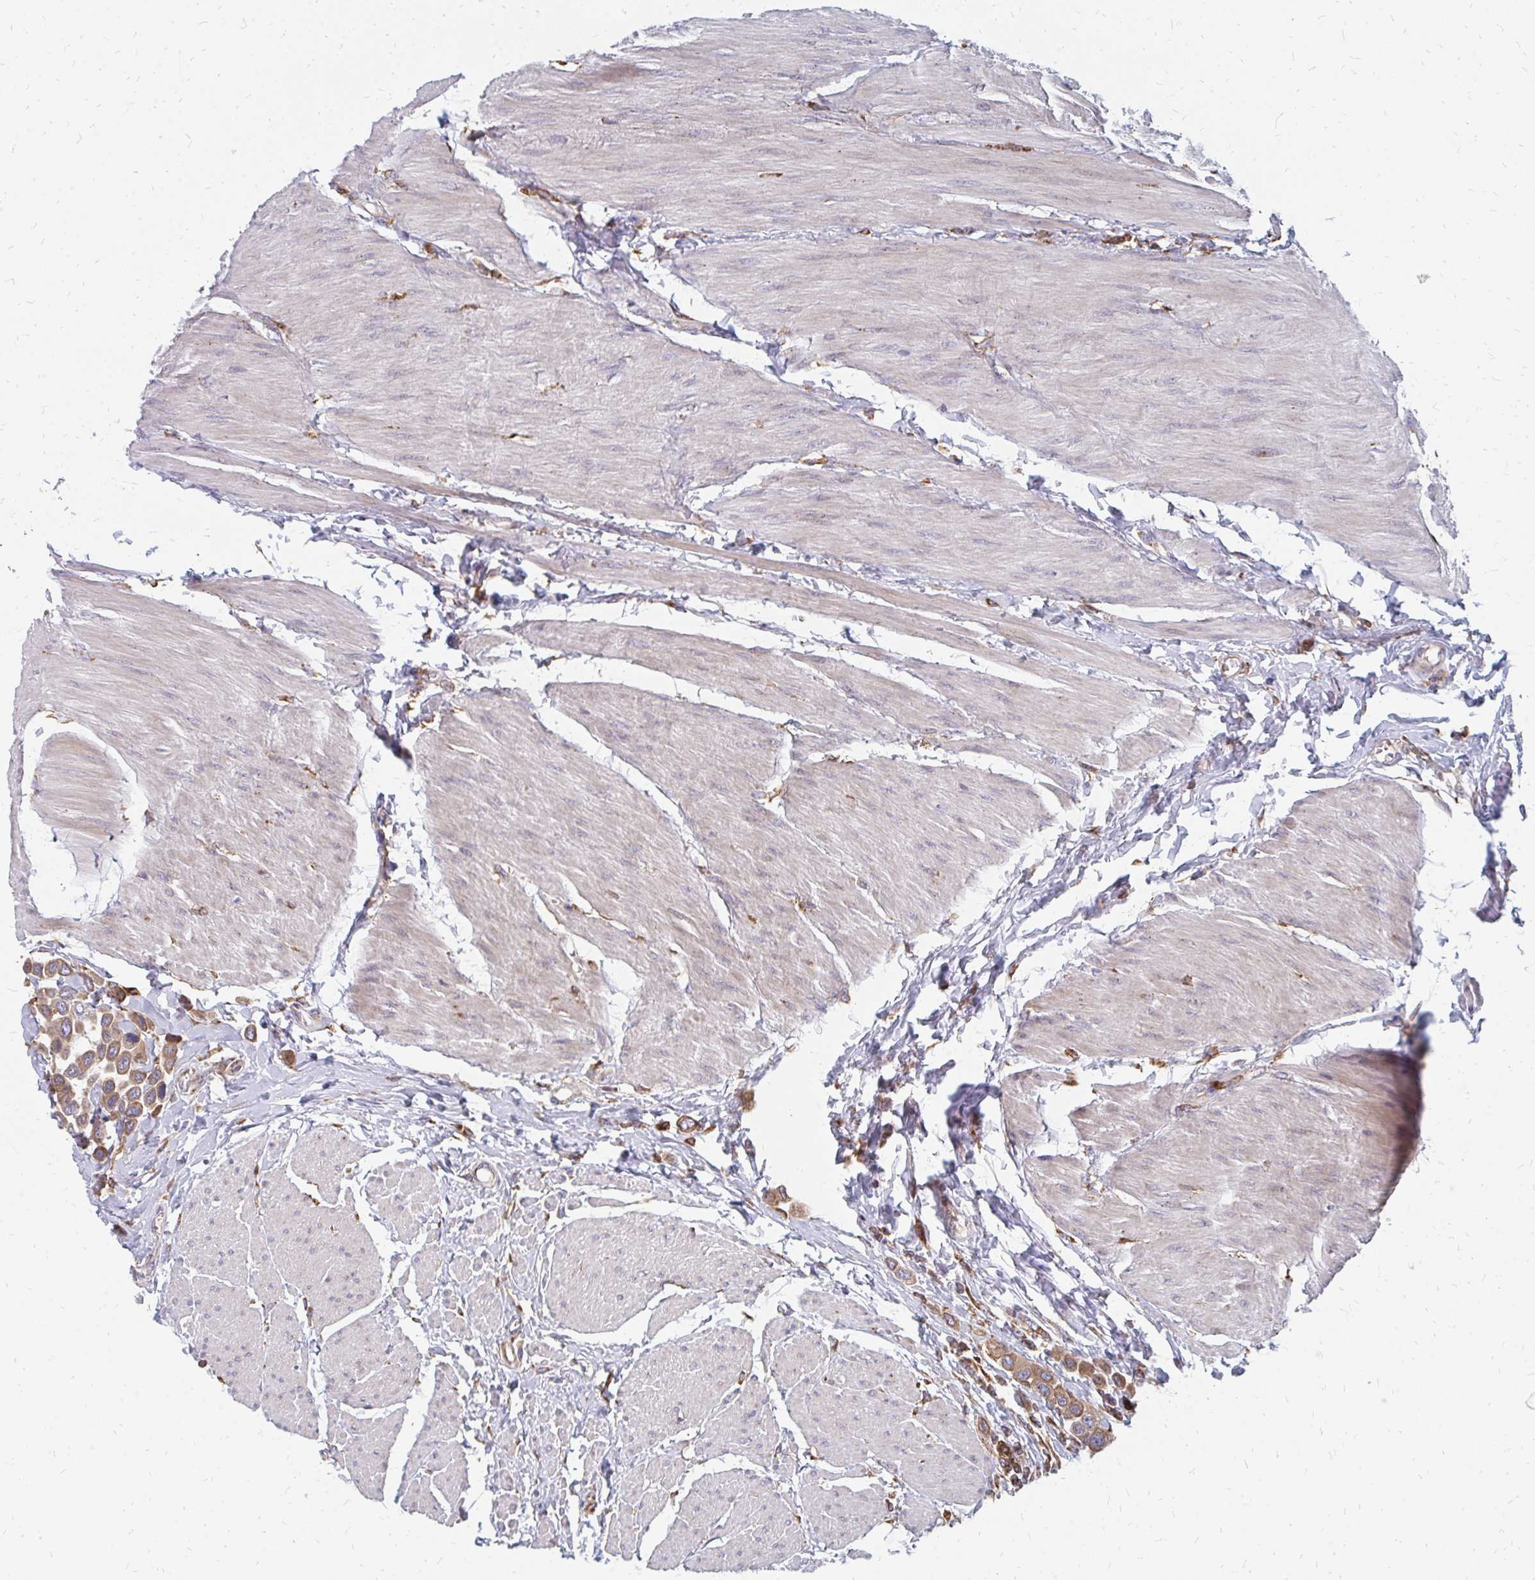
{"staining": {"intensity": "moderate", "quantity": ">75%", "location": "cytoplasmic/membranous"}, "tissue": "urothelial cancer", "cell_type": "Tumor cells", "image_type": "cancer", "snomed": [{"axis": "morphology", "description": "Urothelial carcinoma, High grade"}, {"axis": "topography", "description": "Urinary bladder"}], "caption": "IHC micrograph of neoplastic tissue: human high-grade urothelial carcinoma stained using immunohistochemistry (IHC) reveals medium levels of moderate protein expression localized specifically in the cytoplasmic/membranous of tumor cells, appearing as a cytoplasmic/membranous brown color.", "gene": "PPP1R13L", "patient": {"sex": "male", "age": 50}}